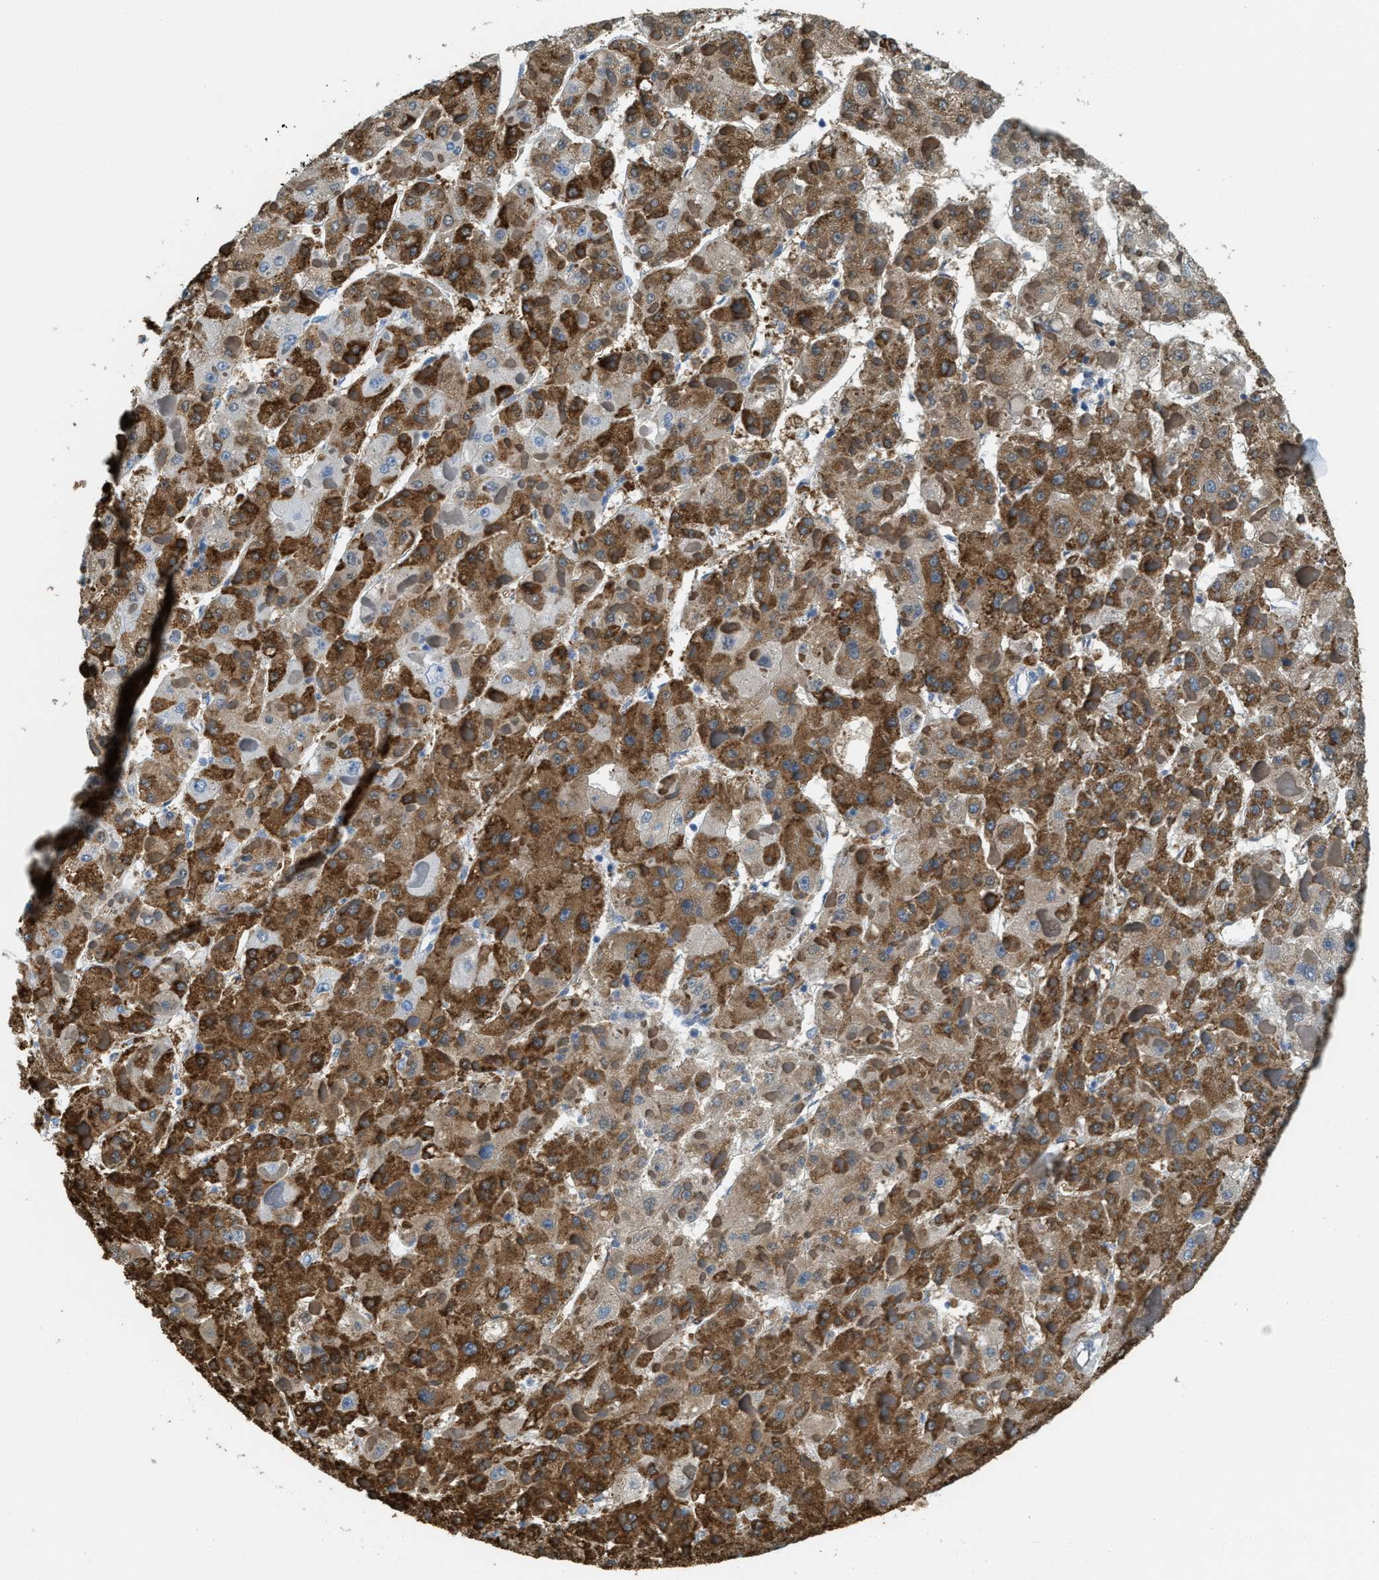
{"staining": {"intensity": "strong", "quantity": ">75%", "location": "cytoplasmic/membranous"}, "tissue": "liver cancer", "cell_type": "Tumor cells", "image_type": "cancer", "snomed": [{"axis": "morphology", "description": "Carcinoma, Hepatocellular, NOS"}, {"axis": "topography", "description": "Liver"}], "caption": "Immunohistochemical staining of human liver cancer (hepatocellular carcinoma) shows strong cytoplasmic/membranous protein staining in about >75% of tumor cells.", "gene": "MATCAP2", "patient": {"sex": "female", "age": 73}}